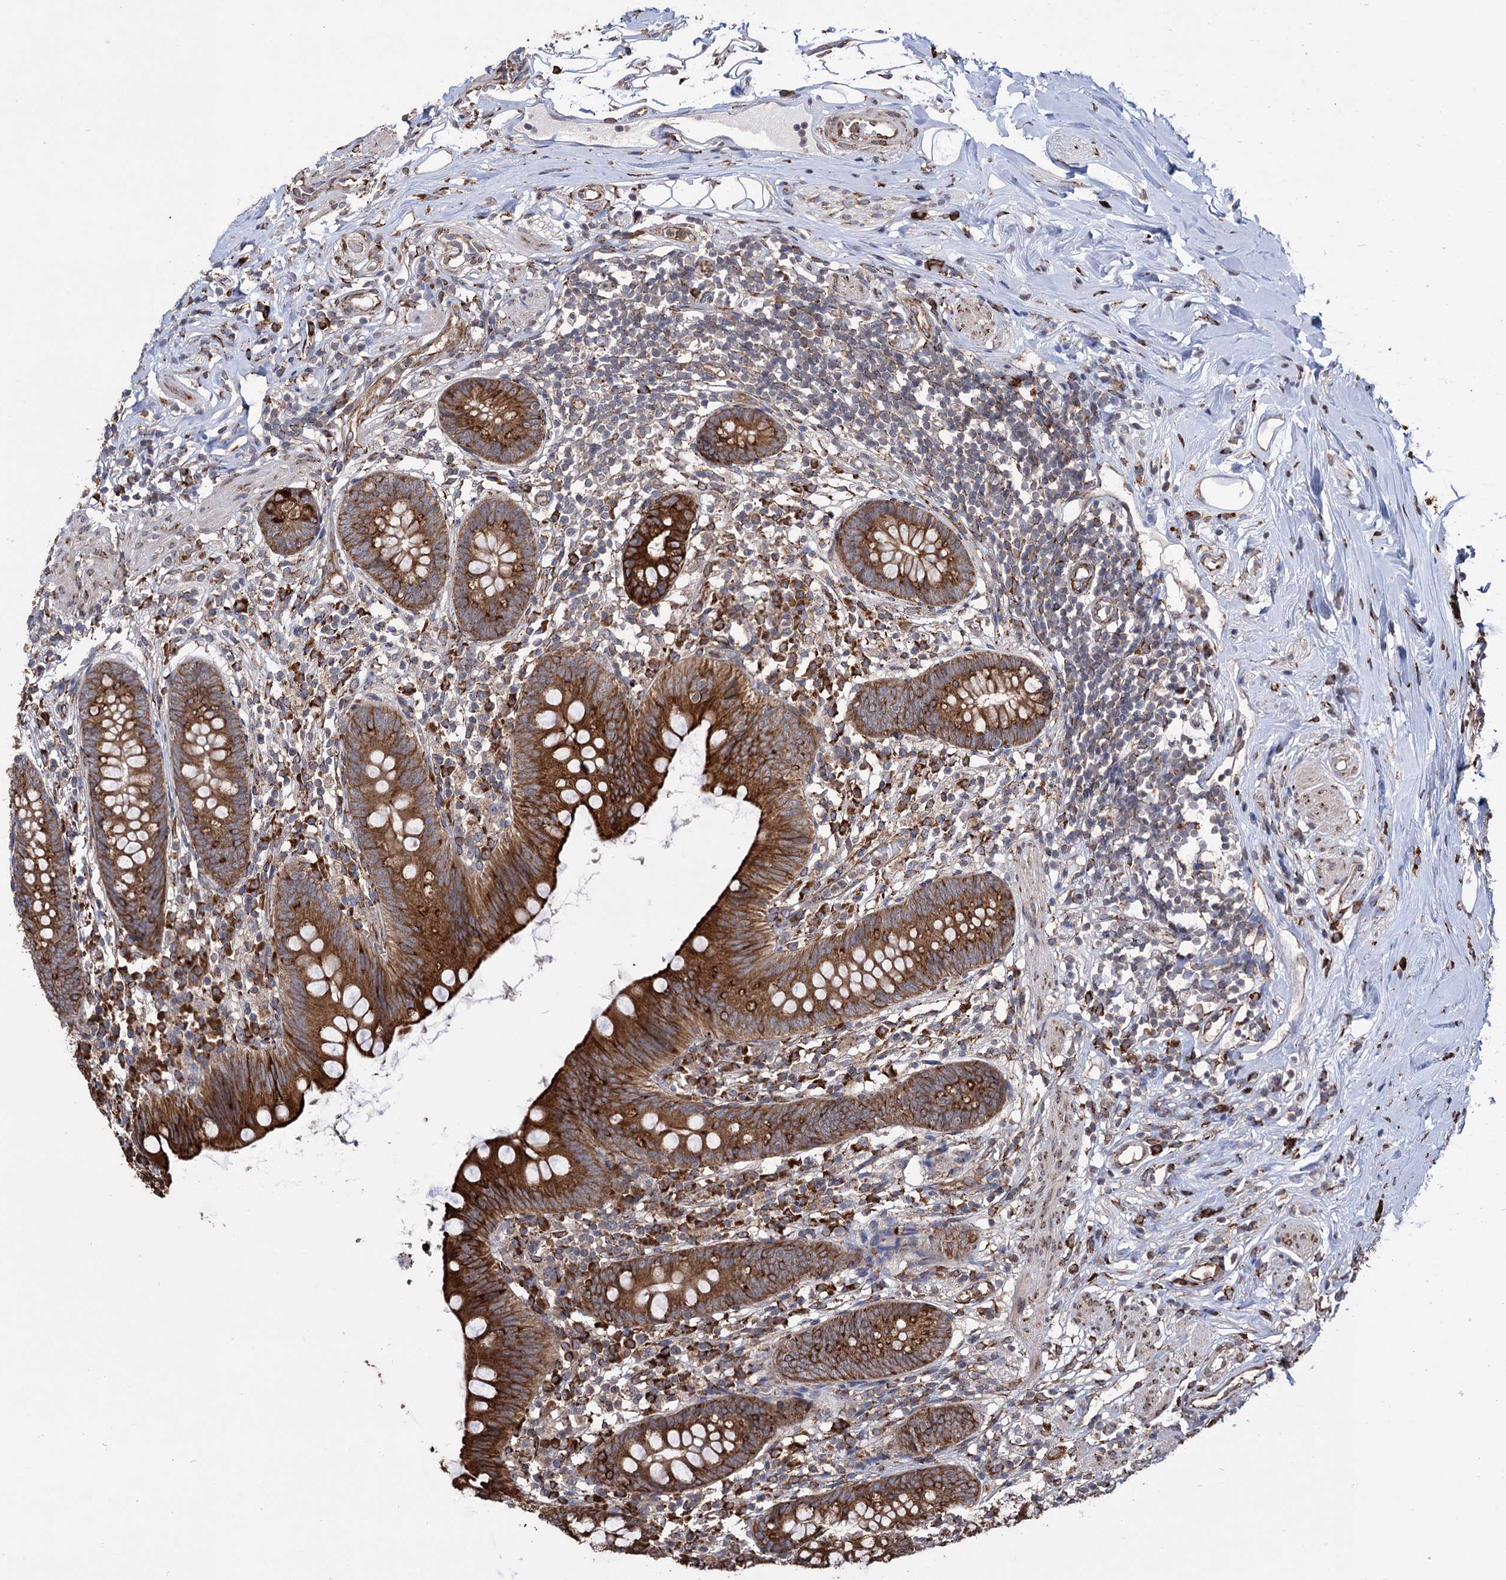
{"staining": {"intensity": "strong", "quantity": ">75%", "location": "cytoplasmic/membranous"}, "tissue": "appendix", "cell_type": "Glandular cells", "image_type": "normal", "snomed": [{"axis": "morphology", "description": "Normal tissue, NOS"}, {"axis": "topography", "description": "Appendix"}], "caption": "Unremarkable appendix displays strong cytoplasmic/membranous staining in approximately >75% of glandular cells.", "gene": "CDAN1", "patient": {"sex": "female", "age": 62}}